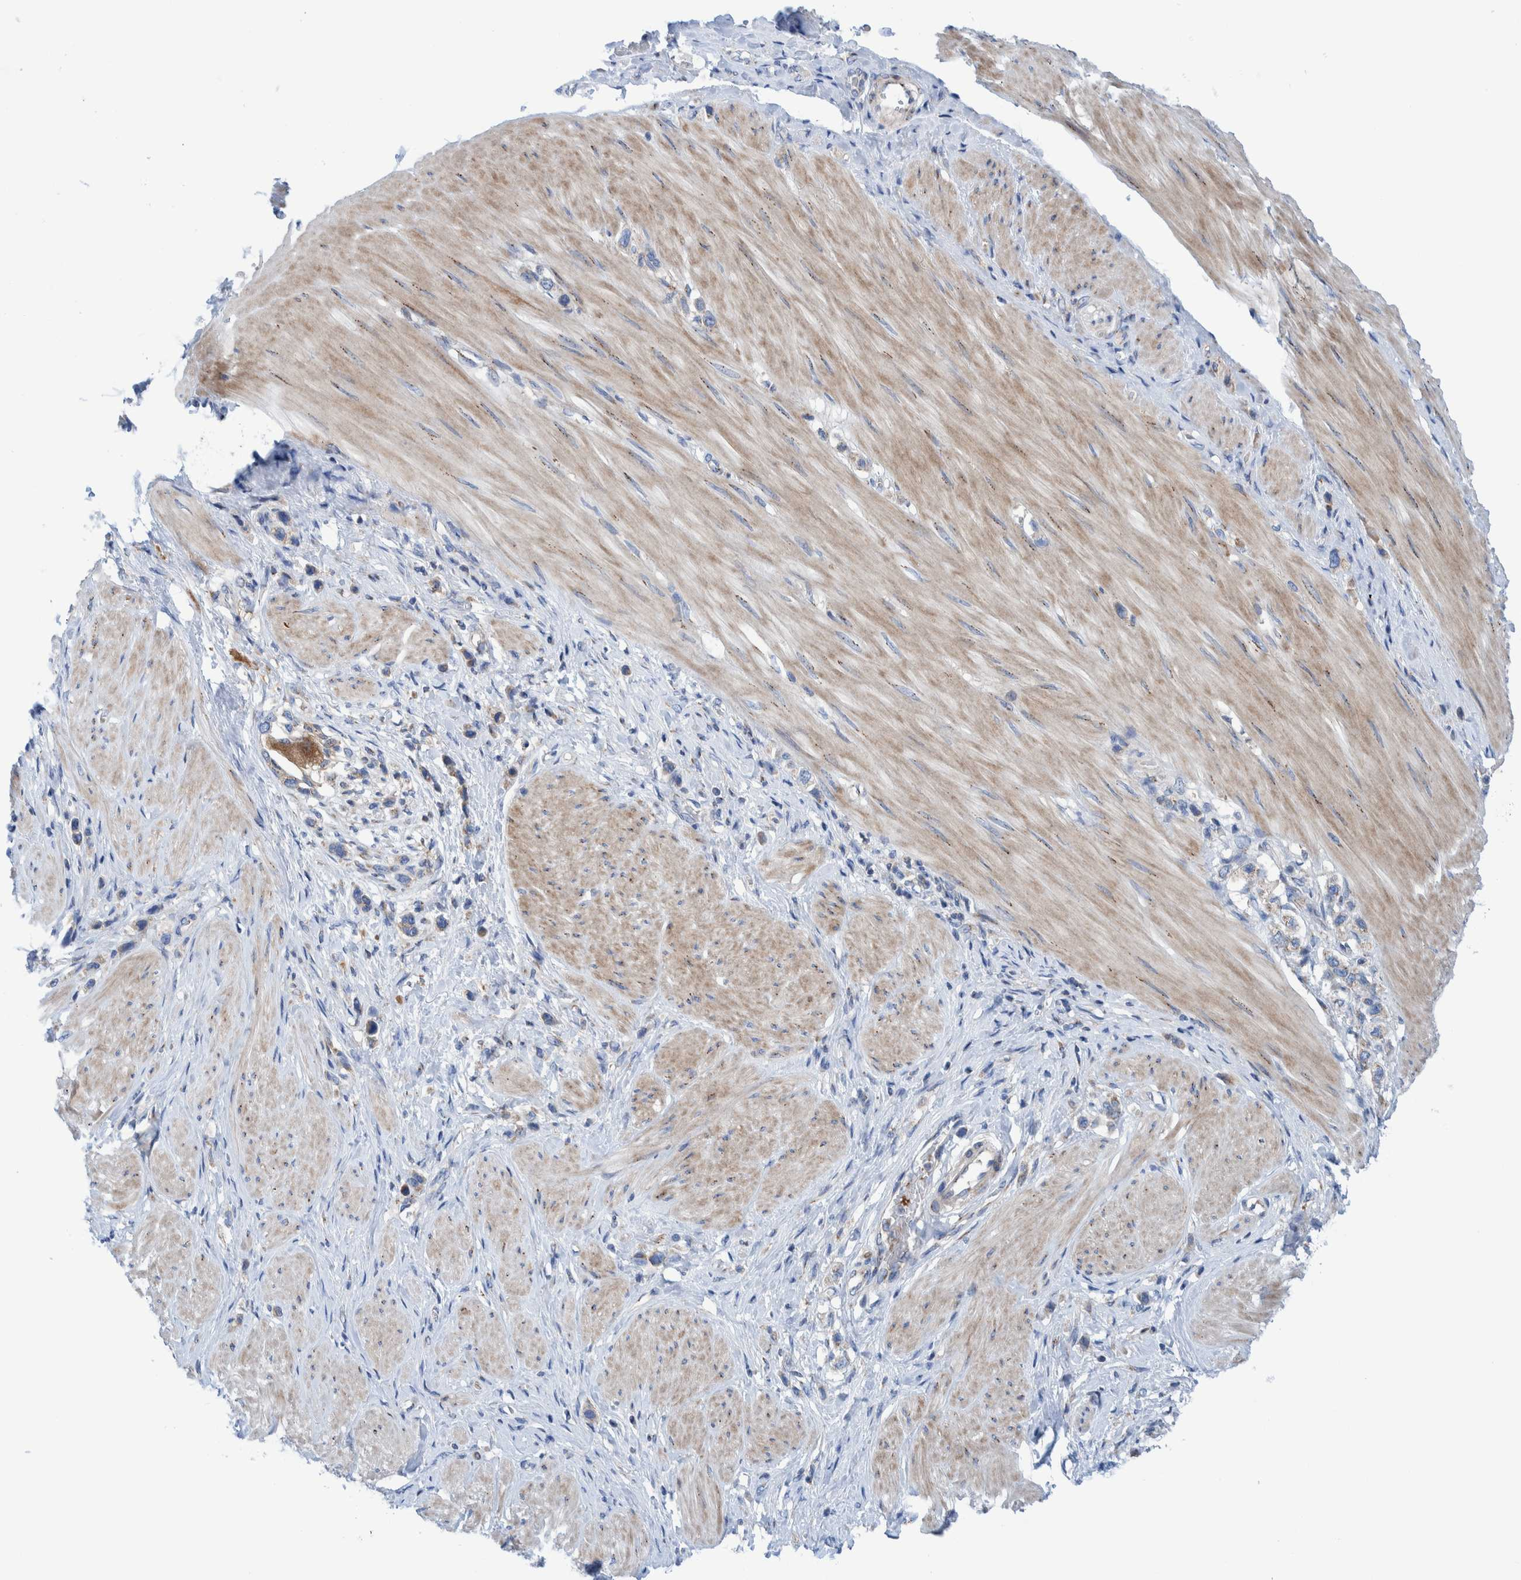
{"staining": {"intensity": "weak", "quantity": ">75%", "location": "cytoplasmic/membranous"}, "tissue": "stomach cancer", "cell_type": "Tumor cells", "image_type": "cancer", "snomed": [{"axis": "morphology", "description": "Adenocarcinoma, NOS"}, {"axis": "topography", "description": "Stomach"}], "caption": "Adenocarcinoma (stomach) was stained to show a protein in brown. There is low levels of weak cytoplasmic/membranous positivity in about >75% of tumor cells.", "gene": "TRIM58", "patient": {"sex": "female", "age": 65}}